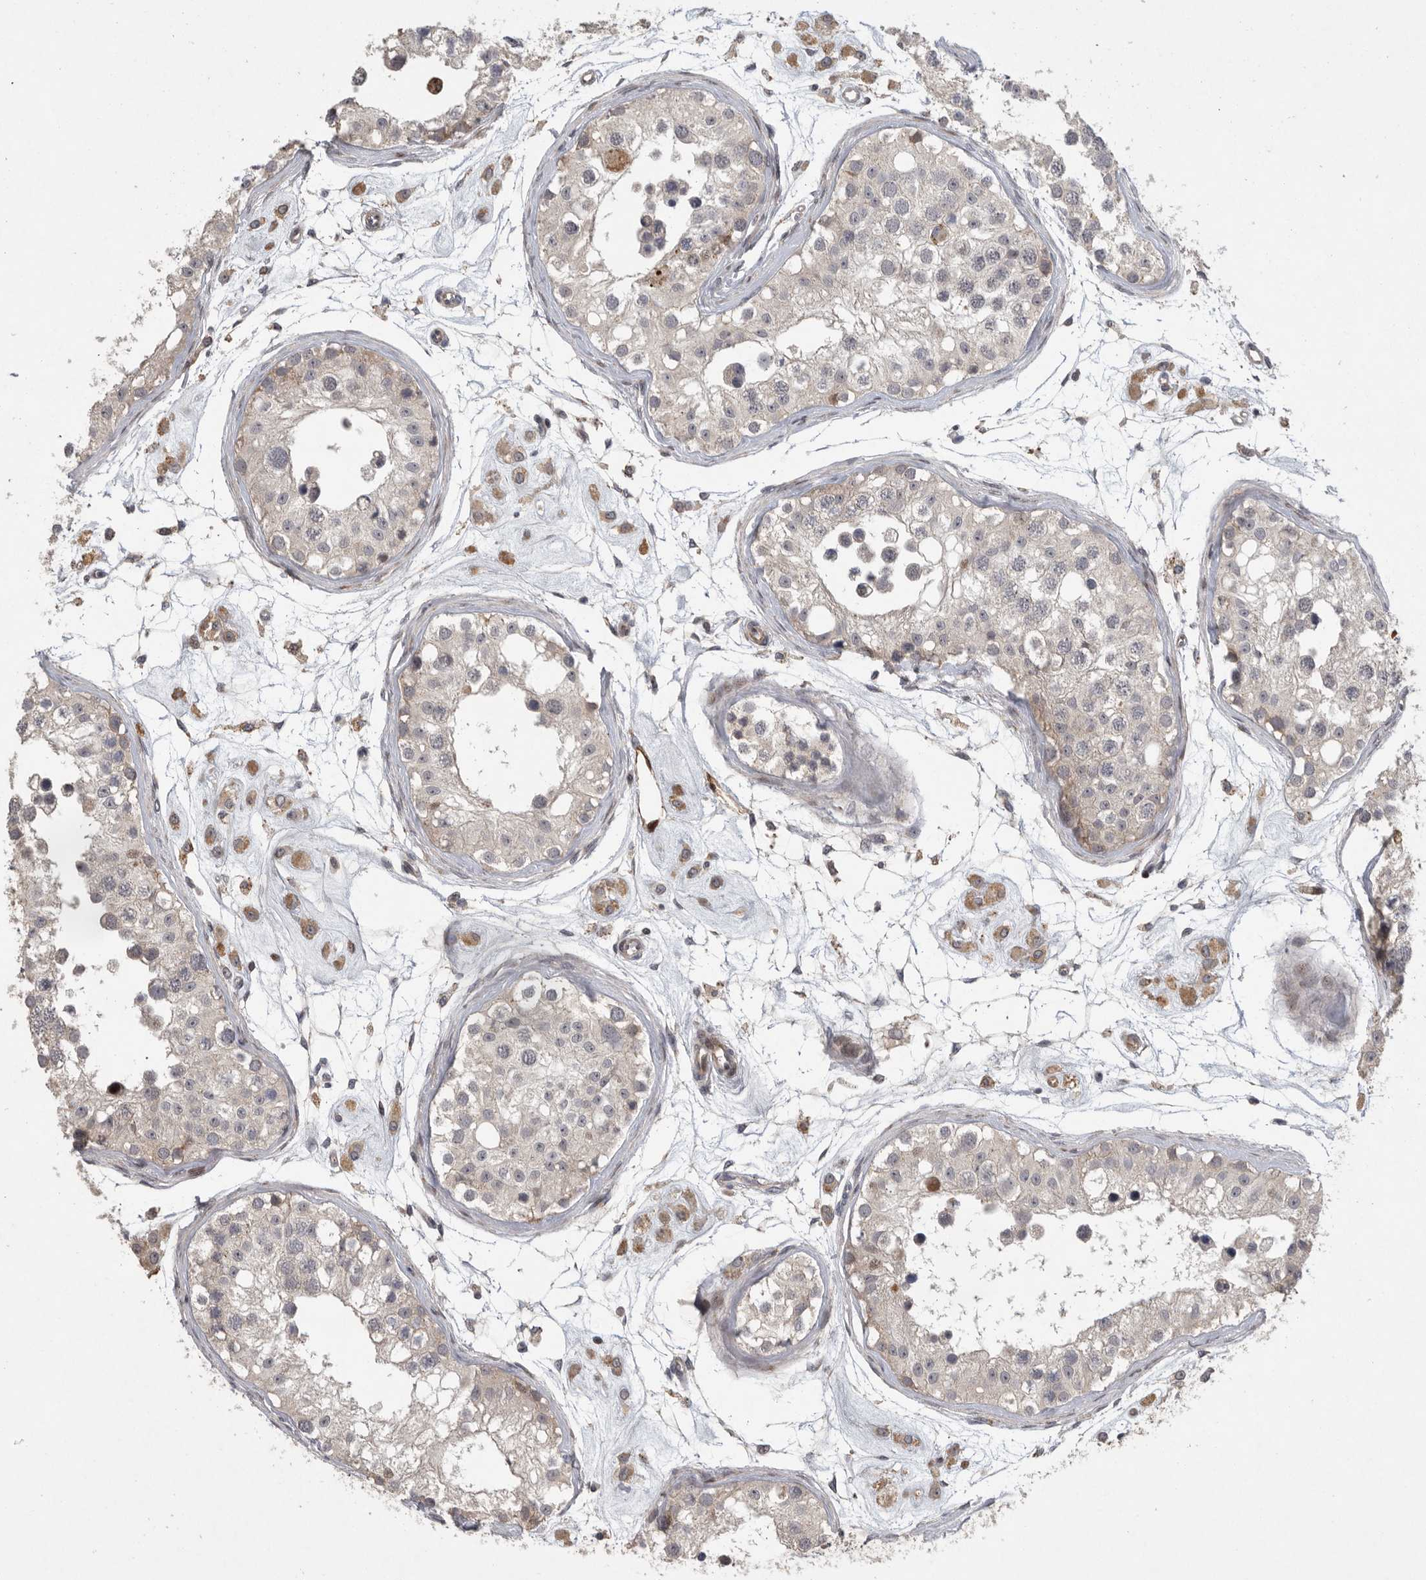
{"staining": {"intensity": "moderate", "quantity": "<25%", "location": "cytoplasmic/membranous"}, "tissue": "testis", "cell_type": "Cells in seminiferous ducts", "image_type": "normal", "snomed": [{"axis": "morphology", "description": "Normal tissue, NOS"}, {"axis": "morphology", "description": "Adenocarcinoma, metastatic, NOS"}, {"axis": "topography", "description": "Testis"}], "caption": "A brown stain highlights moderate cytoplasmic/membranous expression of a protein in cells in seminiferous ducts of unremarkable human testis. The protein of interest is stained brown, and the nuclei are stained in blue (DAB IHC with brightfield microscopy, high magnification).", "gene": "MPDZ", "patient": {"sex": "male", "age": 26}}